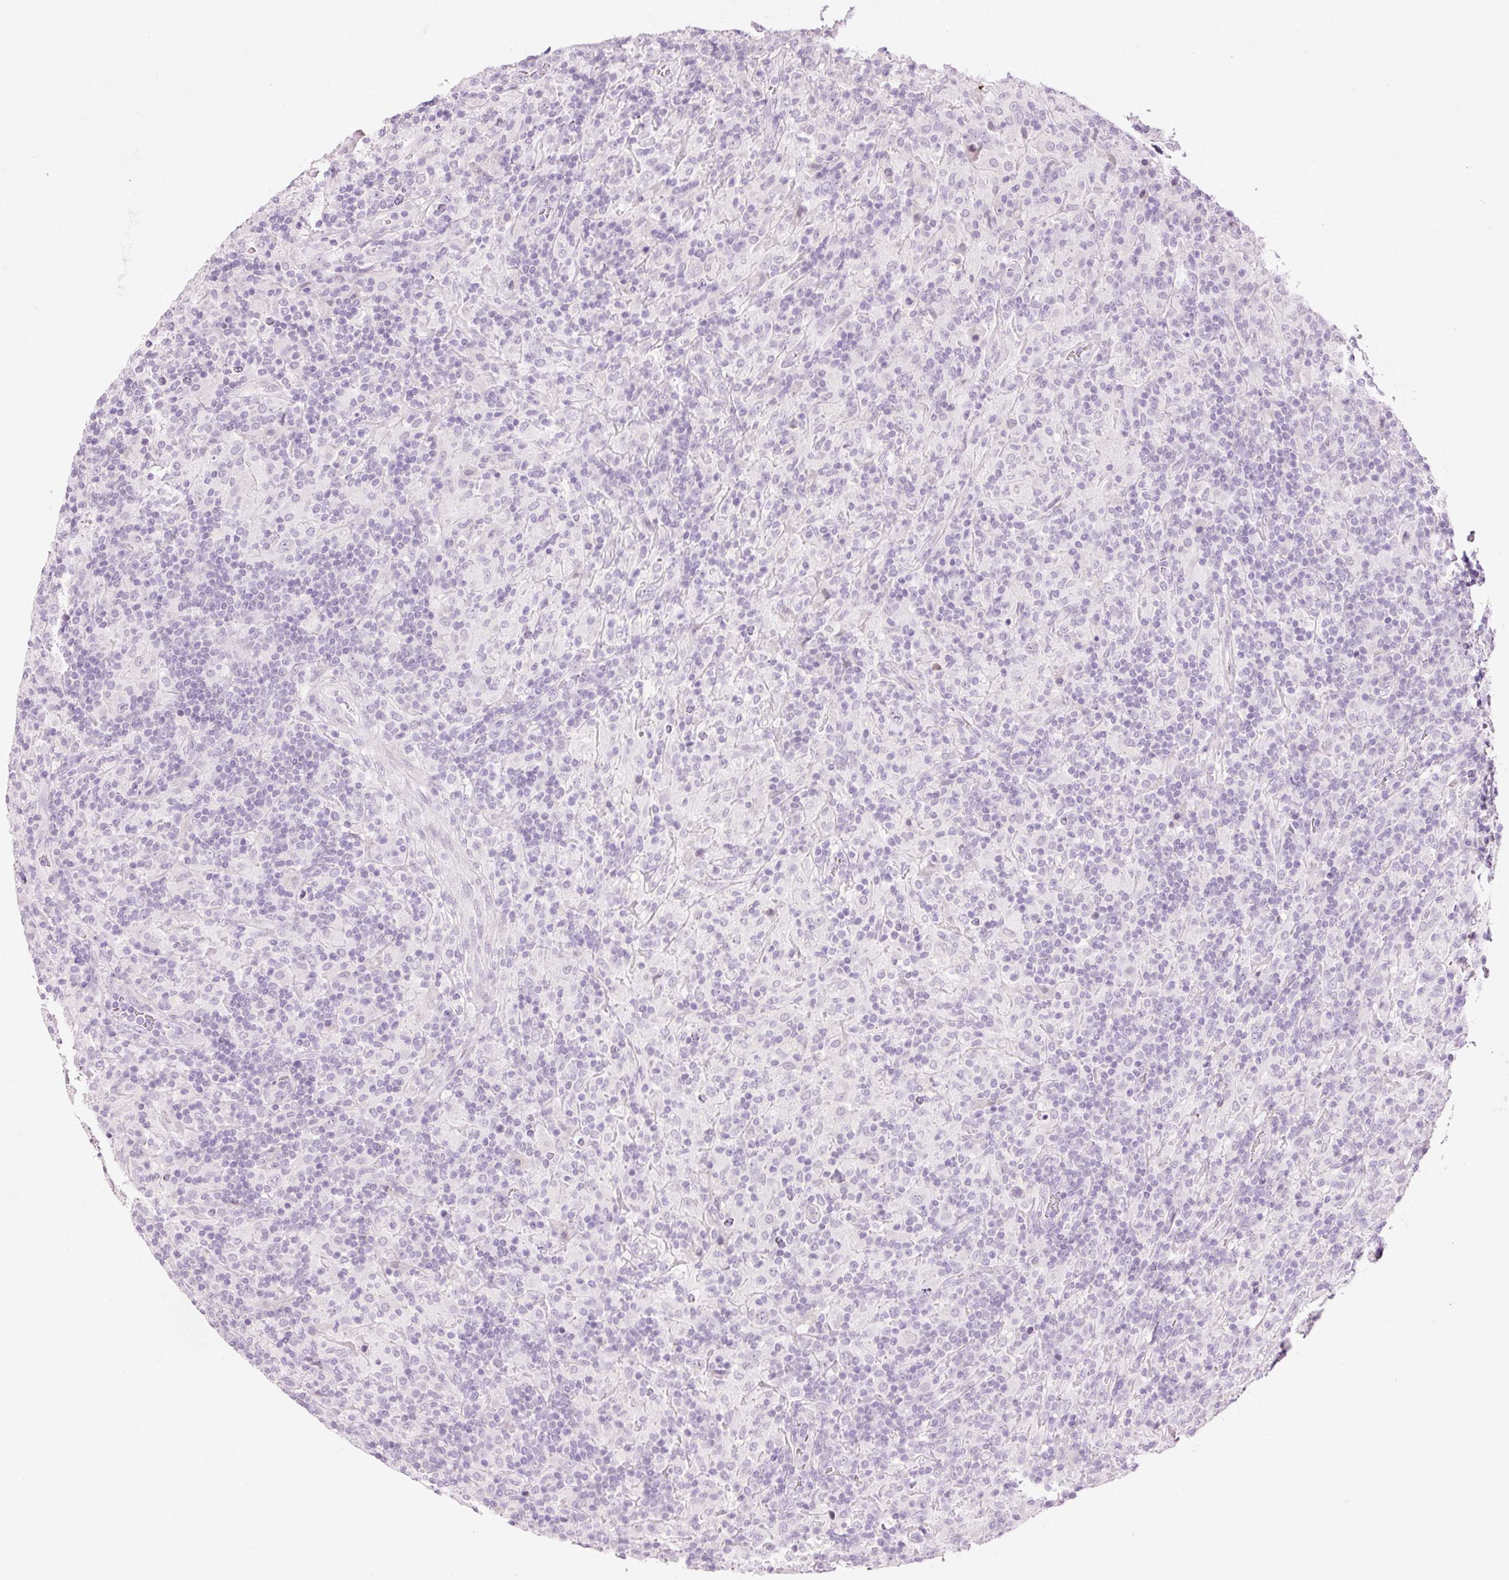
{"staining": {"intensity": "negative", "quantity": "none", "location": "none"}, "tissue": "lymphoma", "cell_type": "Tumor cells", "image_type": "cancer", "snomed": [{"axis": "morphology", "description": "Hodgkin's disease, NOS"}, {"axis": "topography", "description": "Lymph node"}], "caption": "The photomicrograph demonstrates no staining of tumor cells in lymphoma.", "gene": "ANKRD20A1", "patient": {"sex": "male", "age": 70}}